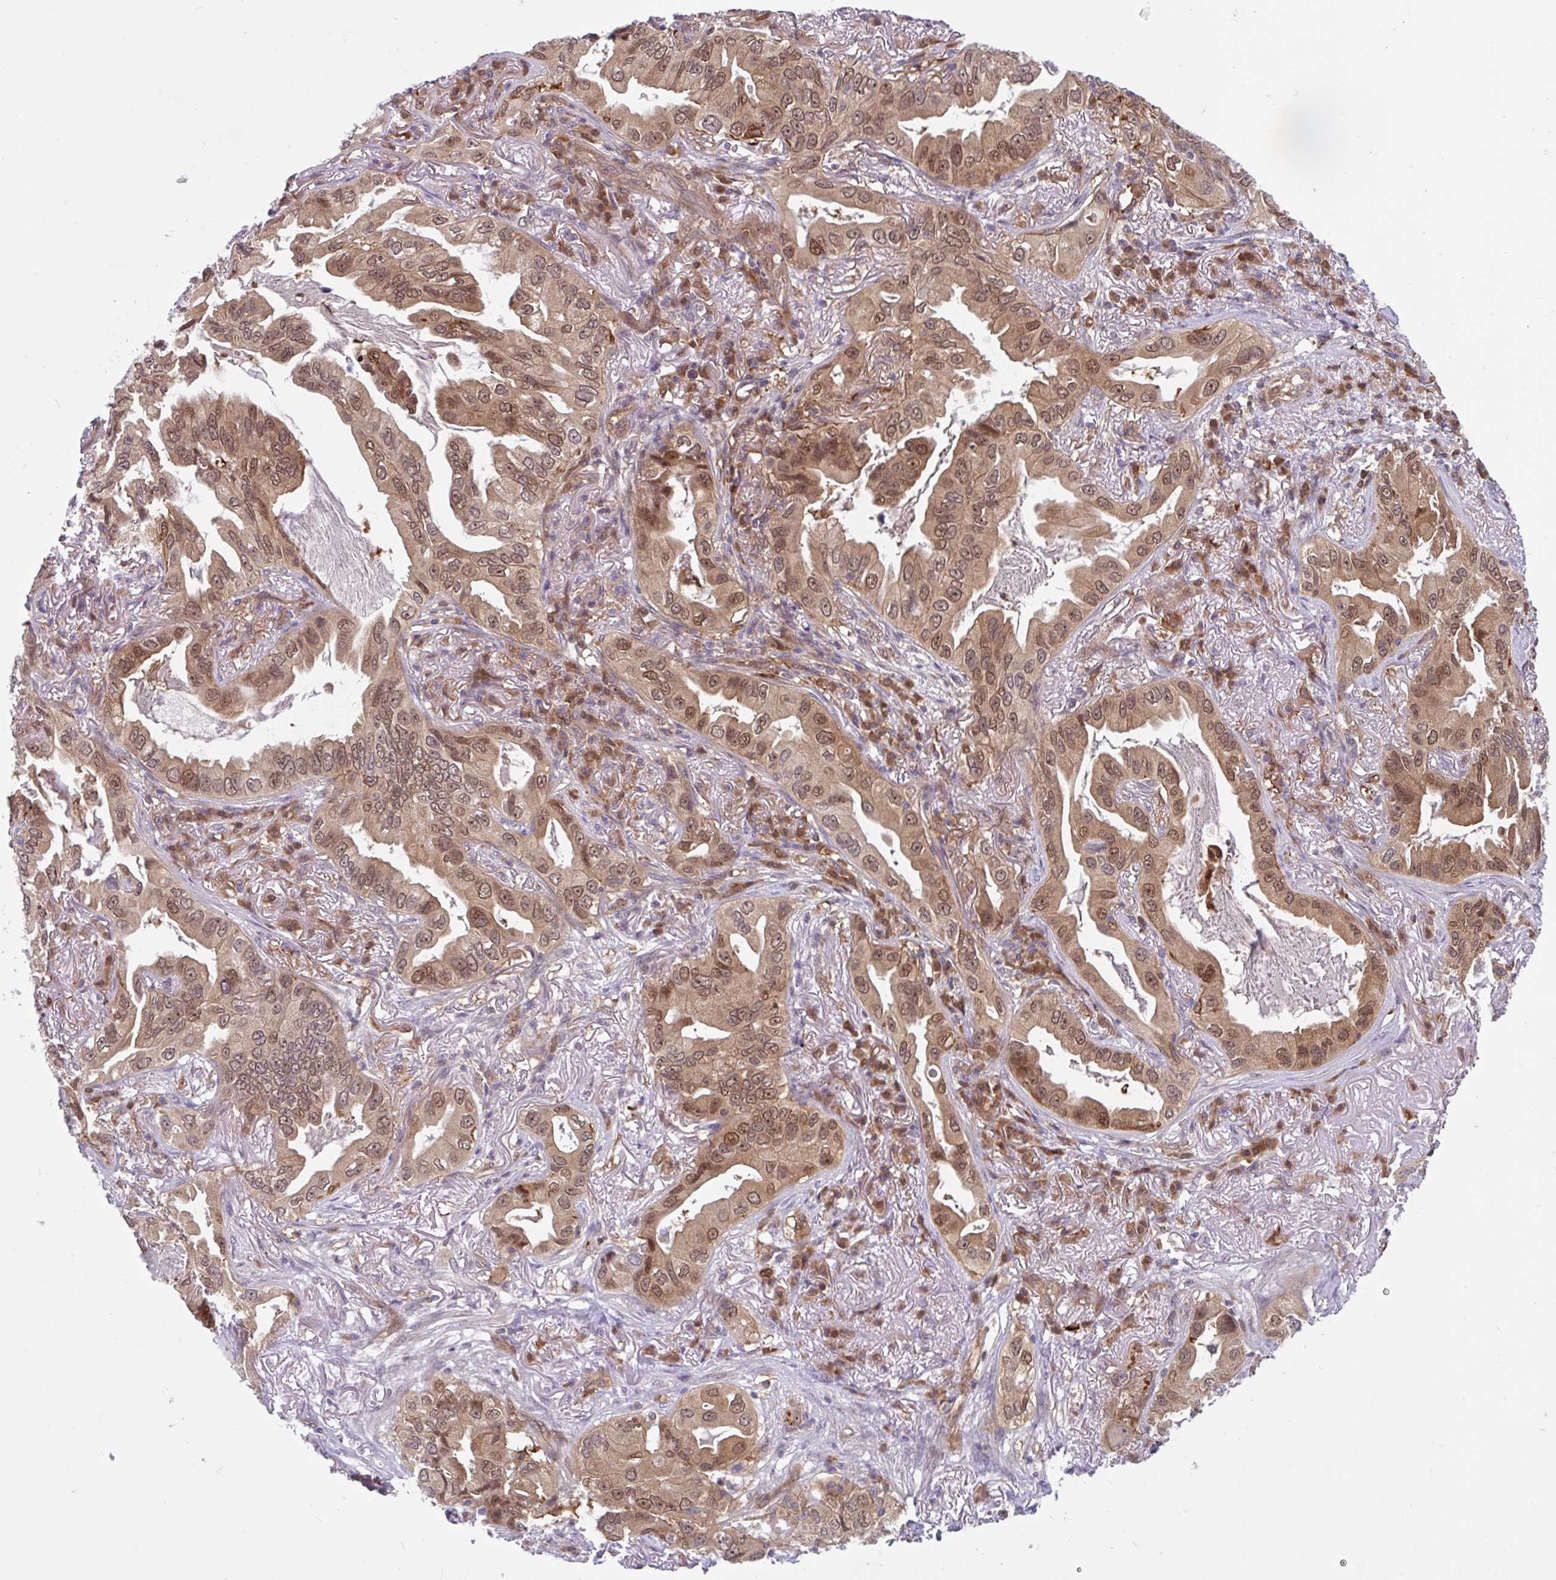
{"staining": {"intensity": "moderate", "quantity": ">75%", "location": "cytoplasmic/membranous,nuclear"}, "tissue": "lung cancer", "cell_type": "Tumor cells", "image_type": "cancer", "snomed": [{"axis": "morphology", "description": "Adenocarcinoma, NOS"}, {"axis": "topography", "description": "Lung"}], "caption": "Lung cancer (adenocarcinoma) stained for a protein (brown) displays moderate cytoplasmic/membranous and nuclear positive expression in approximately >75% of tumor cells.", "gene": "HMBS", "patient": {"sex": "female", "age": 69}}